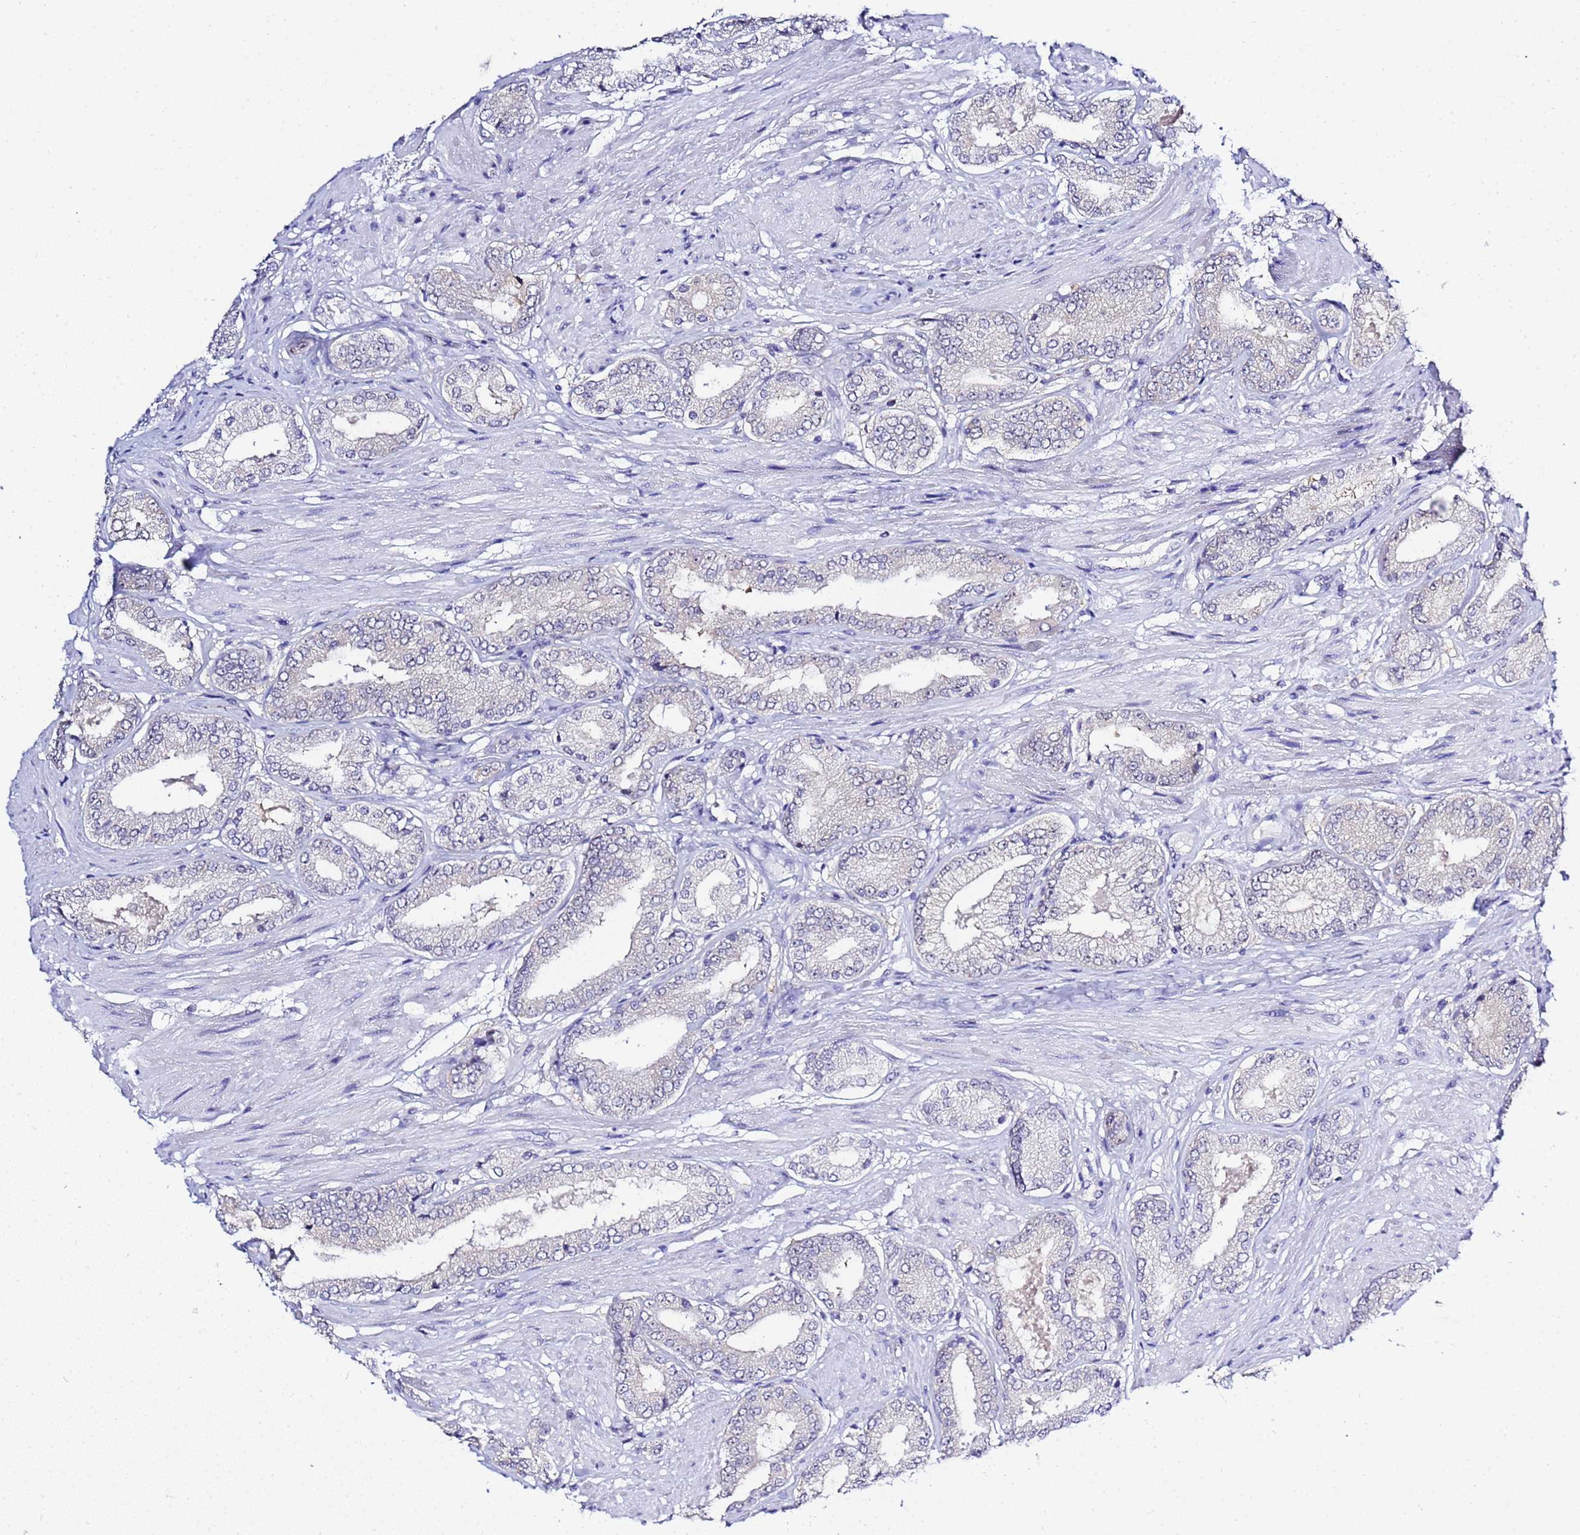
{"staining": {"intensity": "negative", "quantity": "none", "location": "none"}, "tissue": "prostate cancer", "cell_type": "Tumor cells", "image_type": "cancer", "snomed": [{"axis": "morphology", "description": "Adenocarcinoma, High grade"}, {"axis": "topography", "description": "Prostate and seminal vesicle, NOS"}], "caption": "This is a photomicrograph of immunohistochemistry (IHC) staining of prostate high-grade adenocarcinoma, which shows no positivity in tumor cells.", "gene": "ACTL6B", "patient": {"sex": "male", "age": 64}}